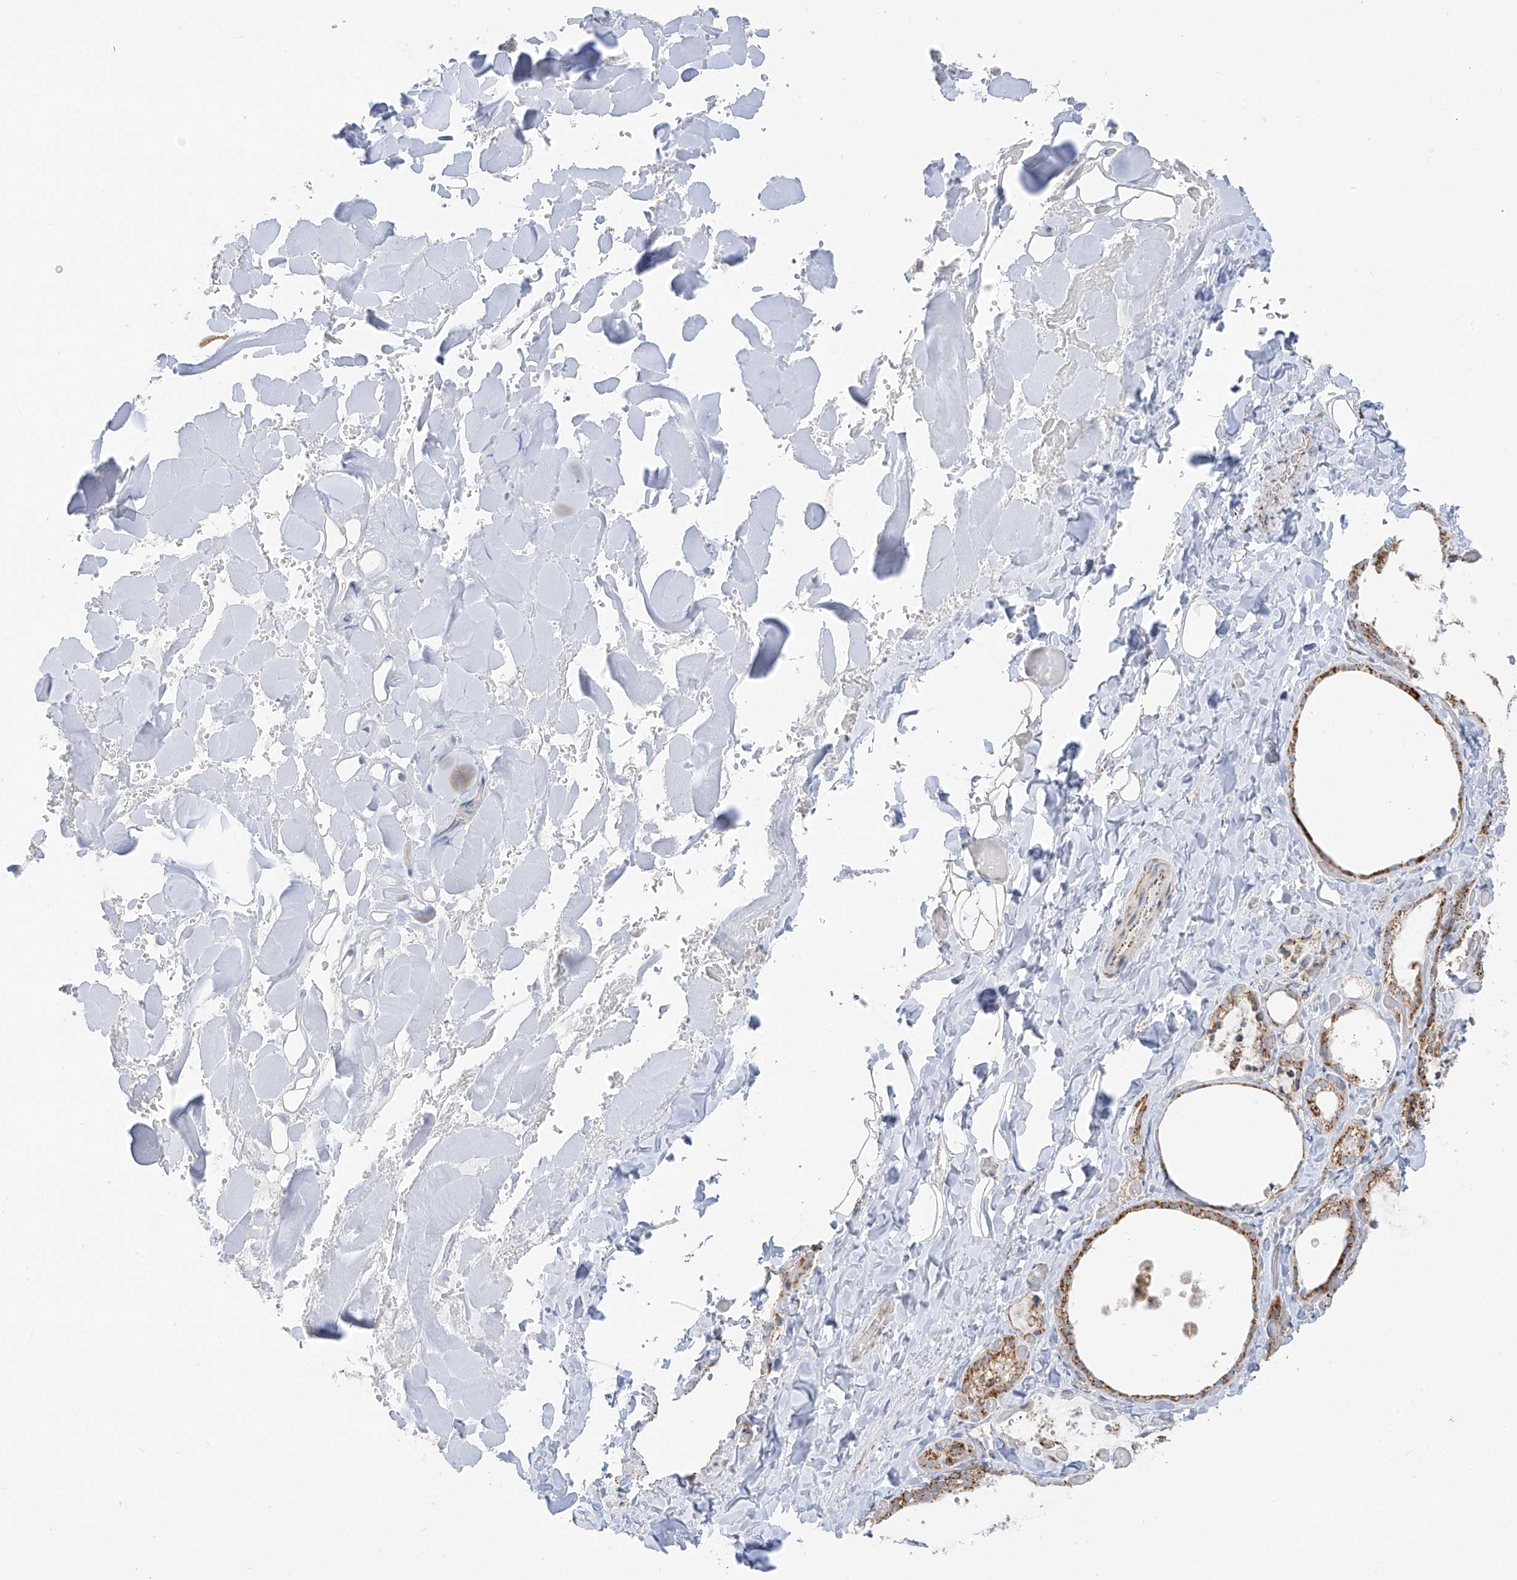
{"staining": {"intensity": "moderate", "quantity": ">75%", "location": "cytoplasmic/membranous"}, "tissue": "thyroid gland", "cell_type": "Glandular cells", "image_type": "normal", "snomed": [{"axis": "morphology", "description": "Normal tissue, NOS"}, {"axis": "topography", "description": "Thyroid gland"}], "caption": "DAB immunohistochemical staining of benign thyroid gland demonstrates moderate cytoplasmic/membranous protein positivity in approximately >75% of glandular cells.", "gene": "ETHE1", "patient": {"sex": "female", "age": 44}}